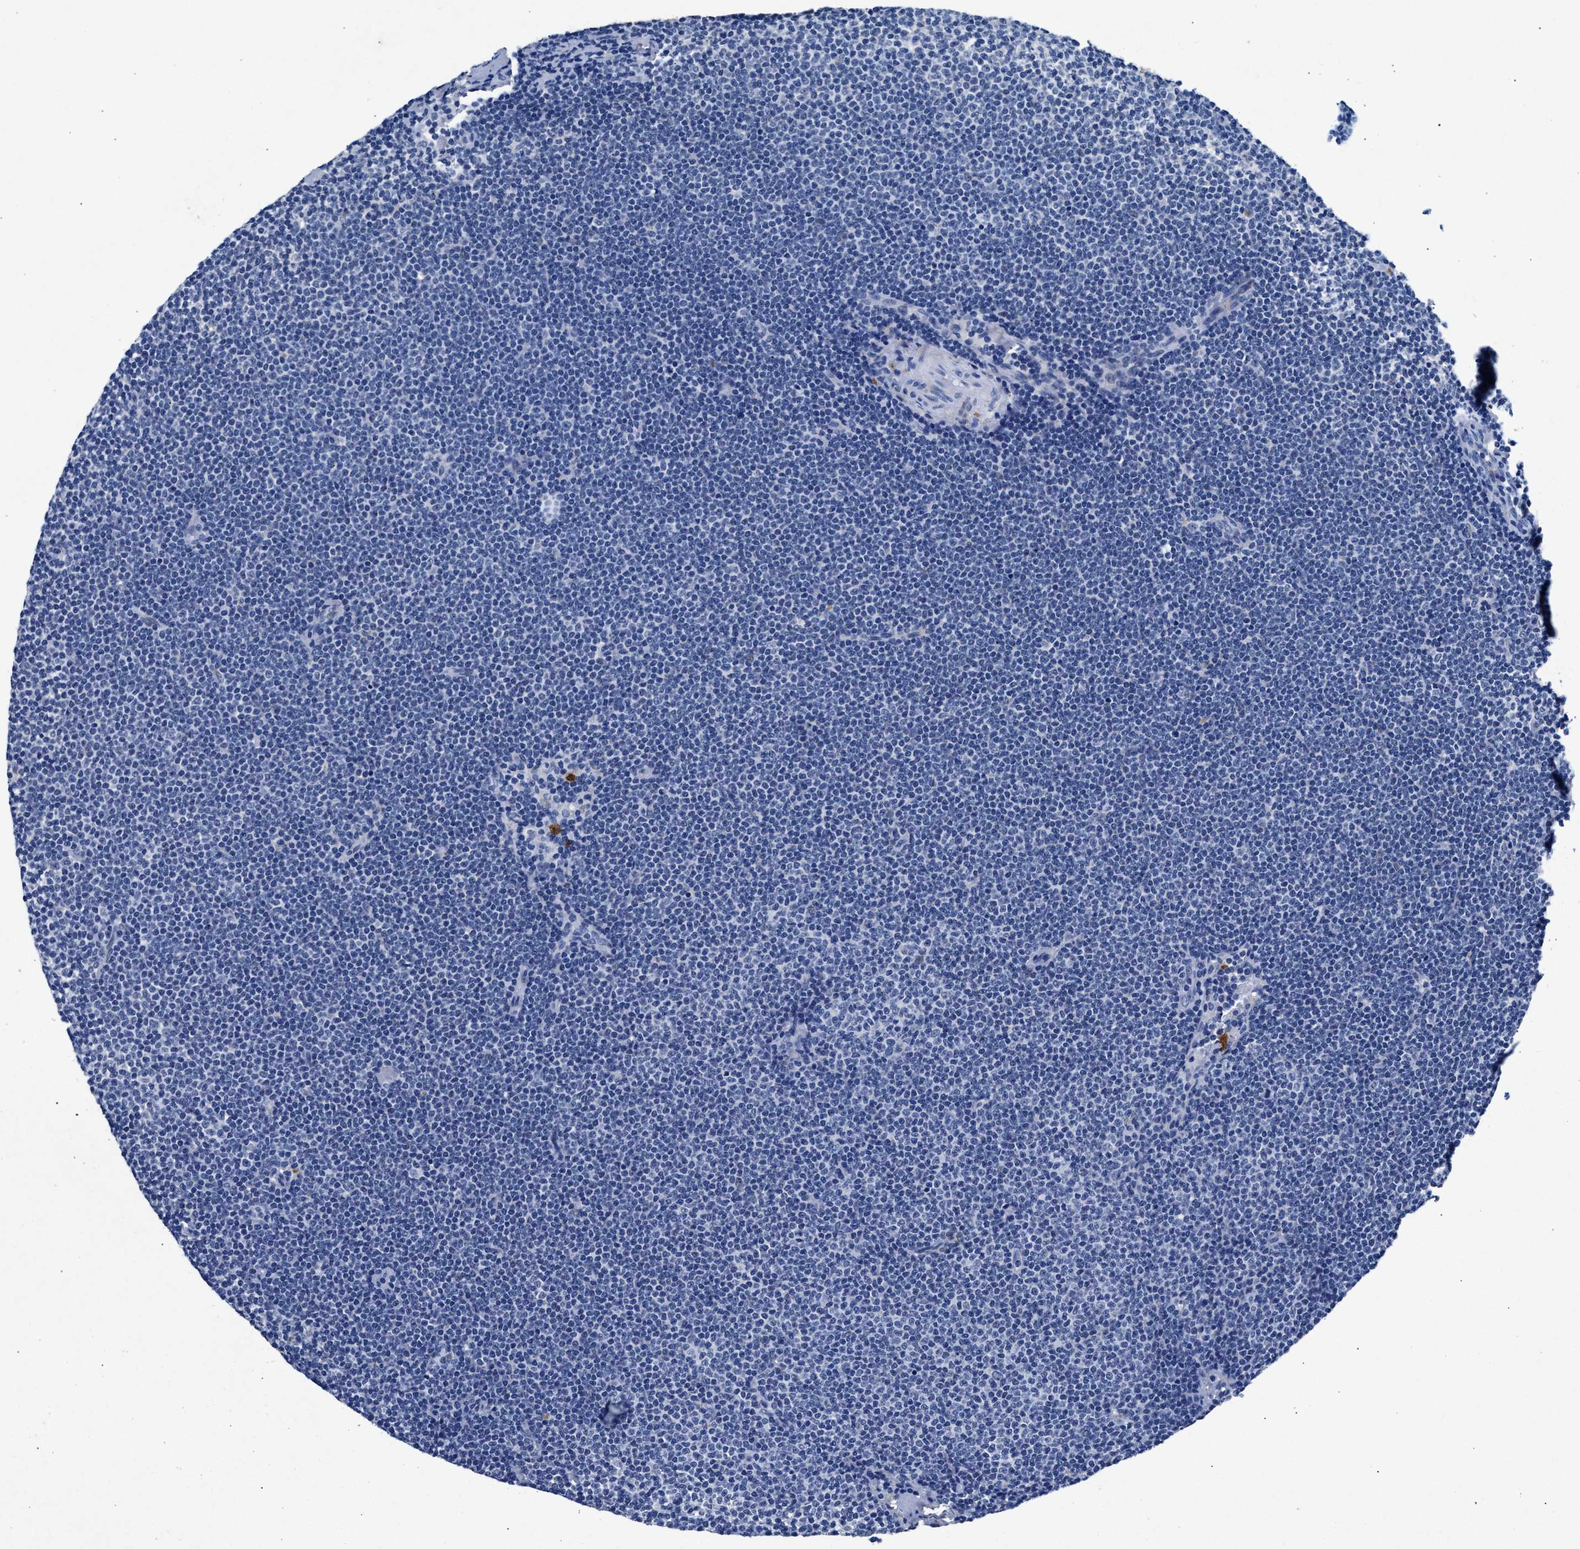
{"staining": {"intensity": "negative", "quantity": "none", "location": "none"}, "tissue": "lymphoma", "cell_type": "Tumor cells", "image_type": "cancer", "snomed": [{"axis": "morphology", "description": "Malignant lymphoma, non-Hodgkin's type, Low grade"}, {"axis": "topography", "description": "Lymph node"}], "caption": "Malignant lymphoma, non-Hodgkin's type (low-grade) was stained to show a protein in brown. There is no significant positivity in tumor cells.", "gene": "MAP6", "patient": {"sex": "female", "age": 53}}